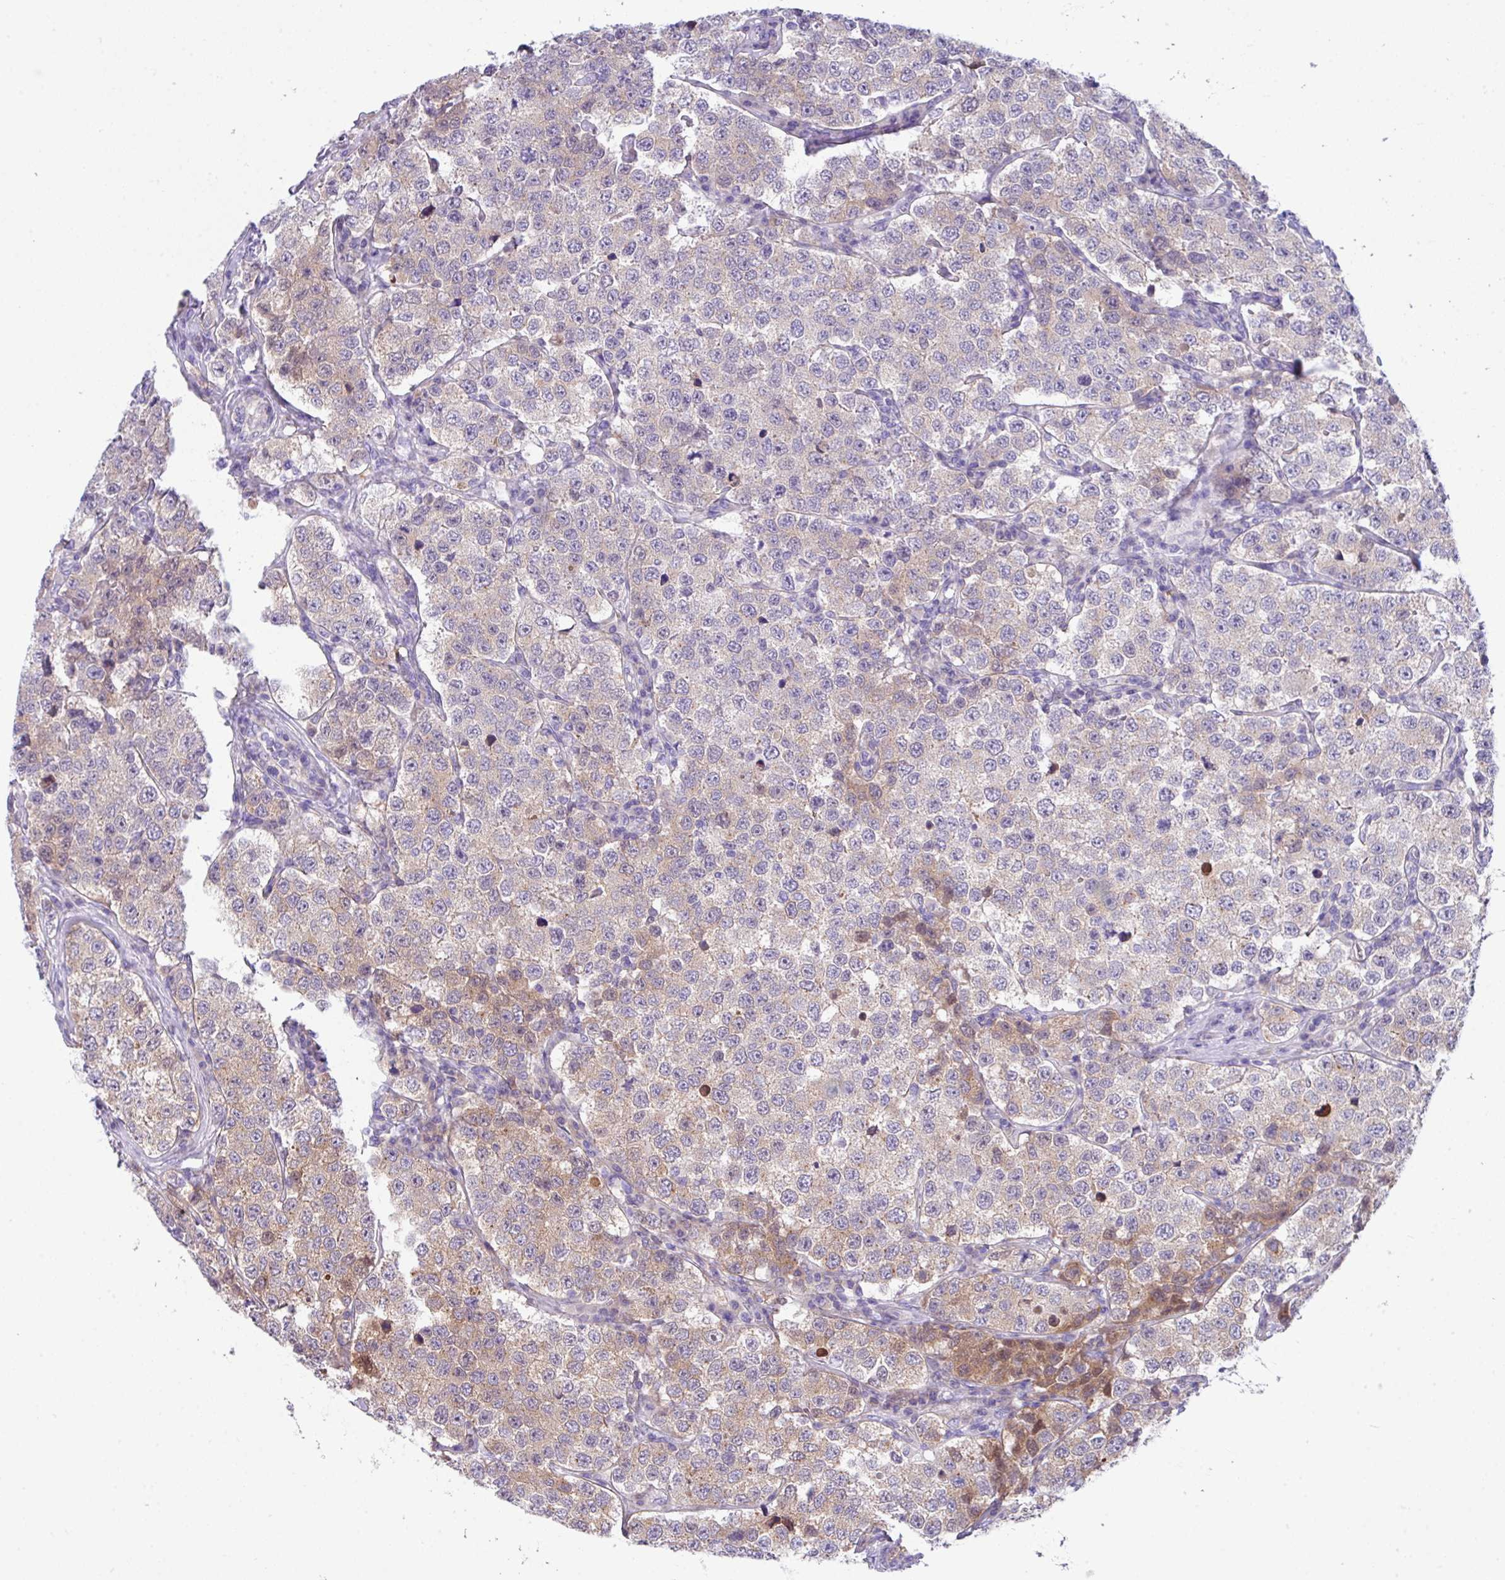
{"staining": {"intensity": "weak", "quantity": "25%-75%", "location": "cytoplasmic/membranous"}, "tissue": "testis cancer", "cell_type": "Tumor cells", "image_type": "cancer", "snomed": [{"axis": "morphology", "description": "Seminoma, NOS"}, {"axis": "topography", "description": "Testis"}], "caption": "About 25%-75% of tumor cells in testis cancer demonstrate weak cytoplasmic/membranous protein positivity as visualized by brown immunohistochemical staining.", "gene": "DNAL1", "patient": {"sex": "male", "age": 34}}